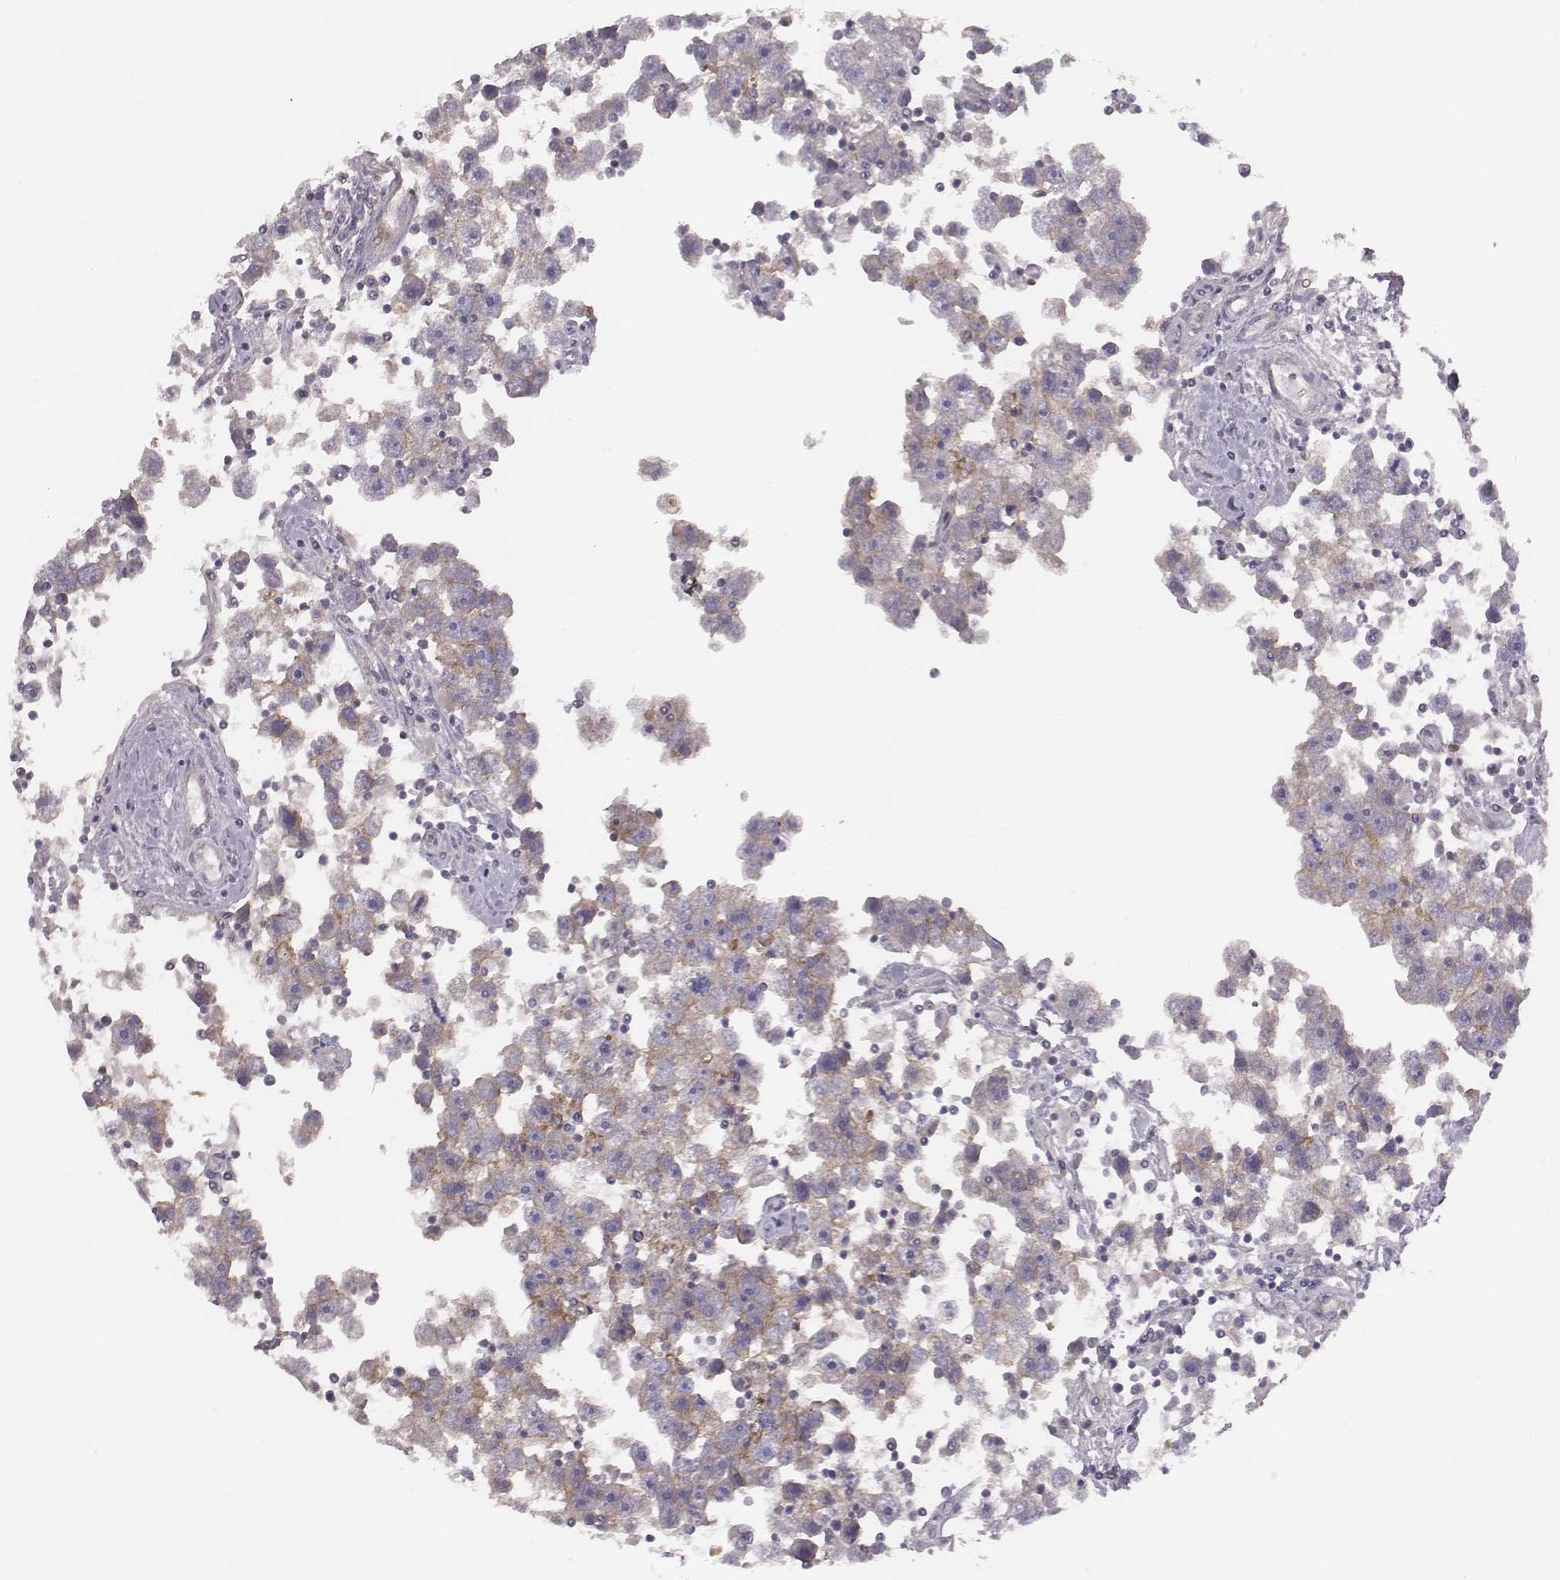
{"staining": {"intensity": "weak", "quantity": "<25%", "location": "cytoplasmic/membranous"}, "tissue": "testis cancer", "cell_type": "Tumor cells", "image_type": "cancer", "snomed": [{"axis": "morphology", "description": "Seminoma, NOS"}, {"axis": "topography", "description": "Testis"}], "caption": "Protein analysis of testis cancer displays no significant positivity in tumor cells.", "gene": "CAD", "patient": {"sex": "male", "age": 30}}